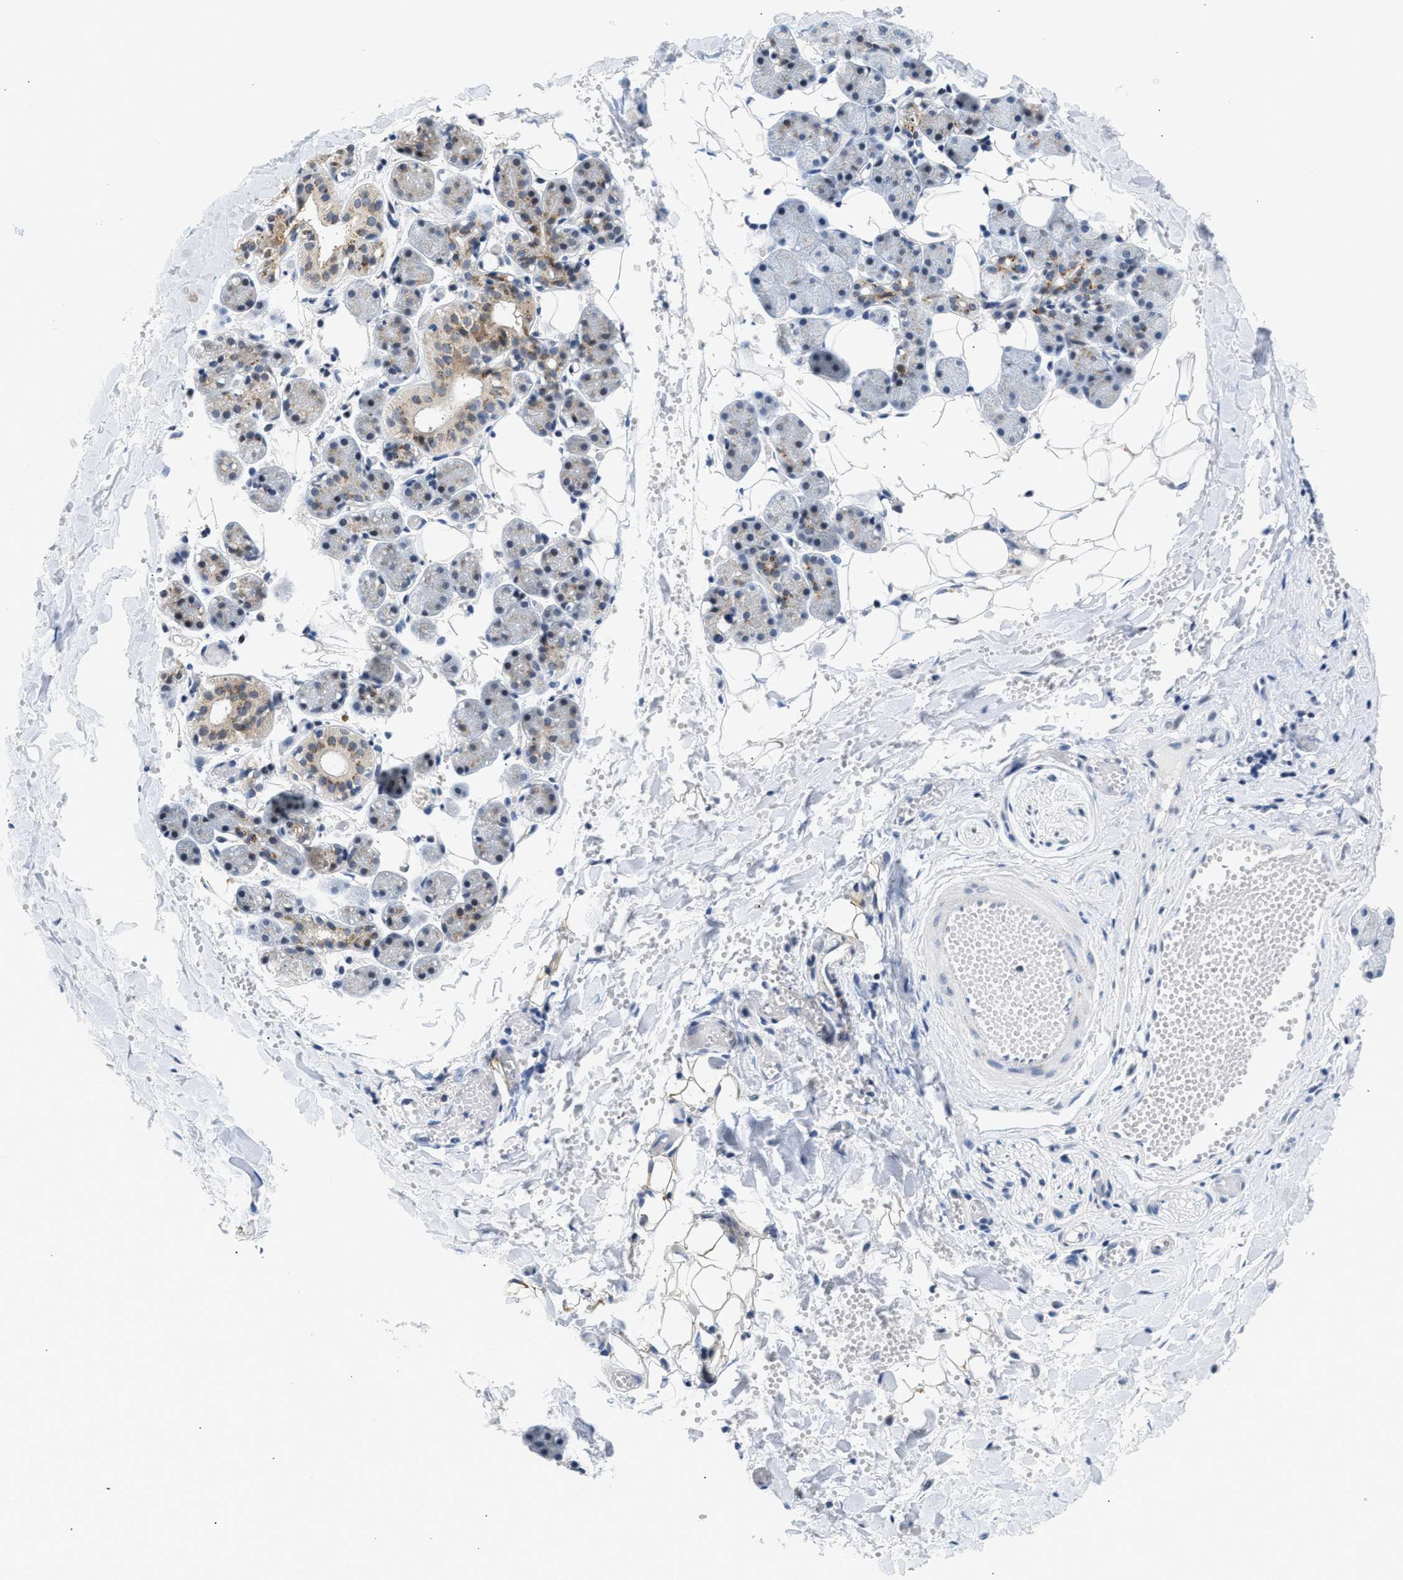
{"staining": {"intensity": "moderate", "quantity": "<25%", "location": "cytoplasmic/membranous"}, "tissue": "salivary gland", "cell_type": "Glandular cells", "image_type": "normal", "snomed": [{"axis": "morphology", "description": "Normal tissue, NOS"}, {"axis": "topography", "description": "Salivary gland"}], "caption": "Moderate cytoplasmic/membranous expression is present in about <25% of glandular cells in normal salivary gland. Using DAB (brown) and hematoxylin (blue) stains, captured at high magnification using brightfield microscopy.", "gene": "PPM1L", "patient": {"sex": "female", "age": 33}}